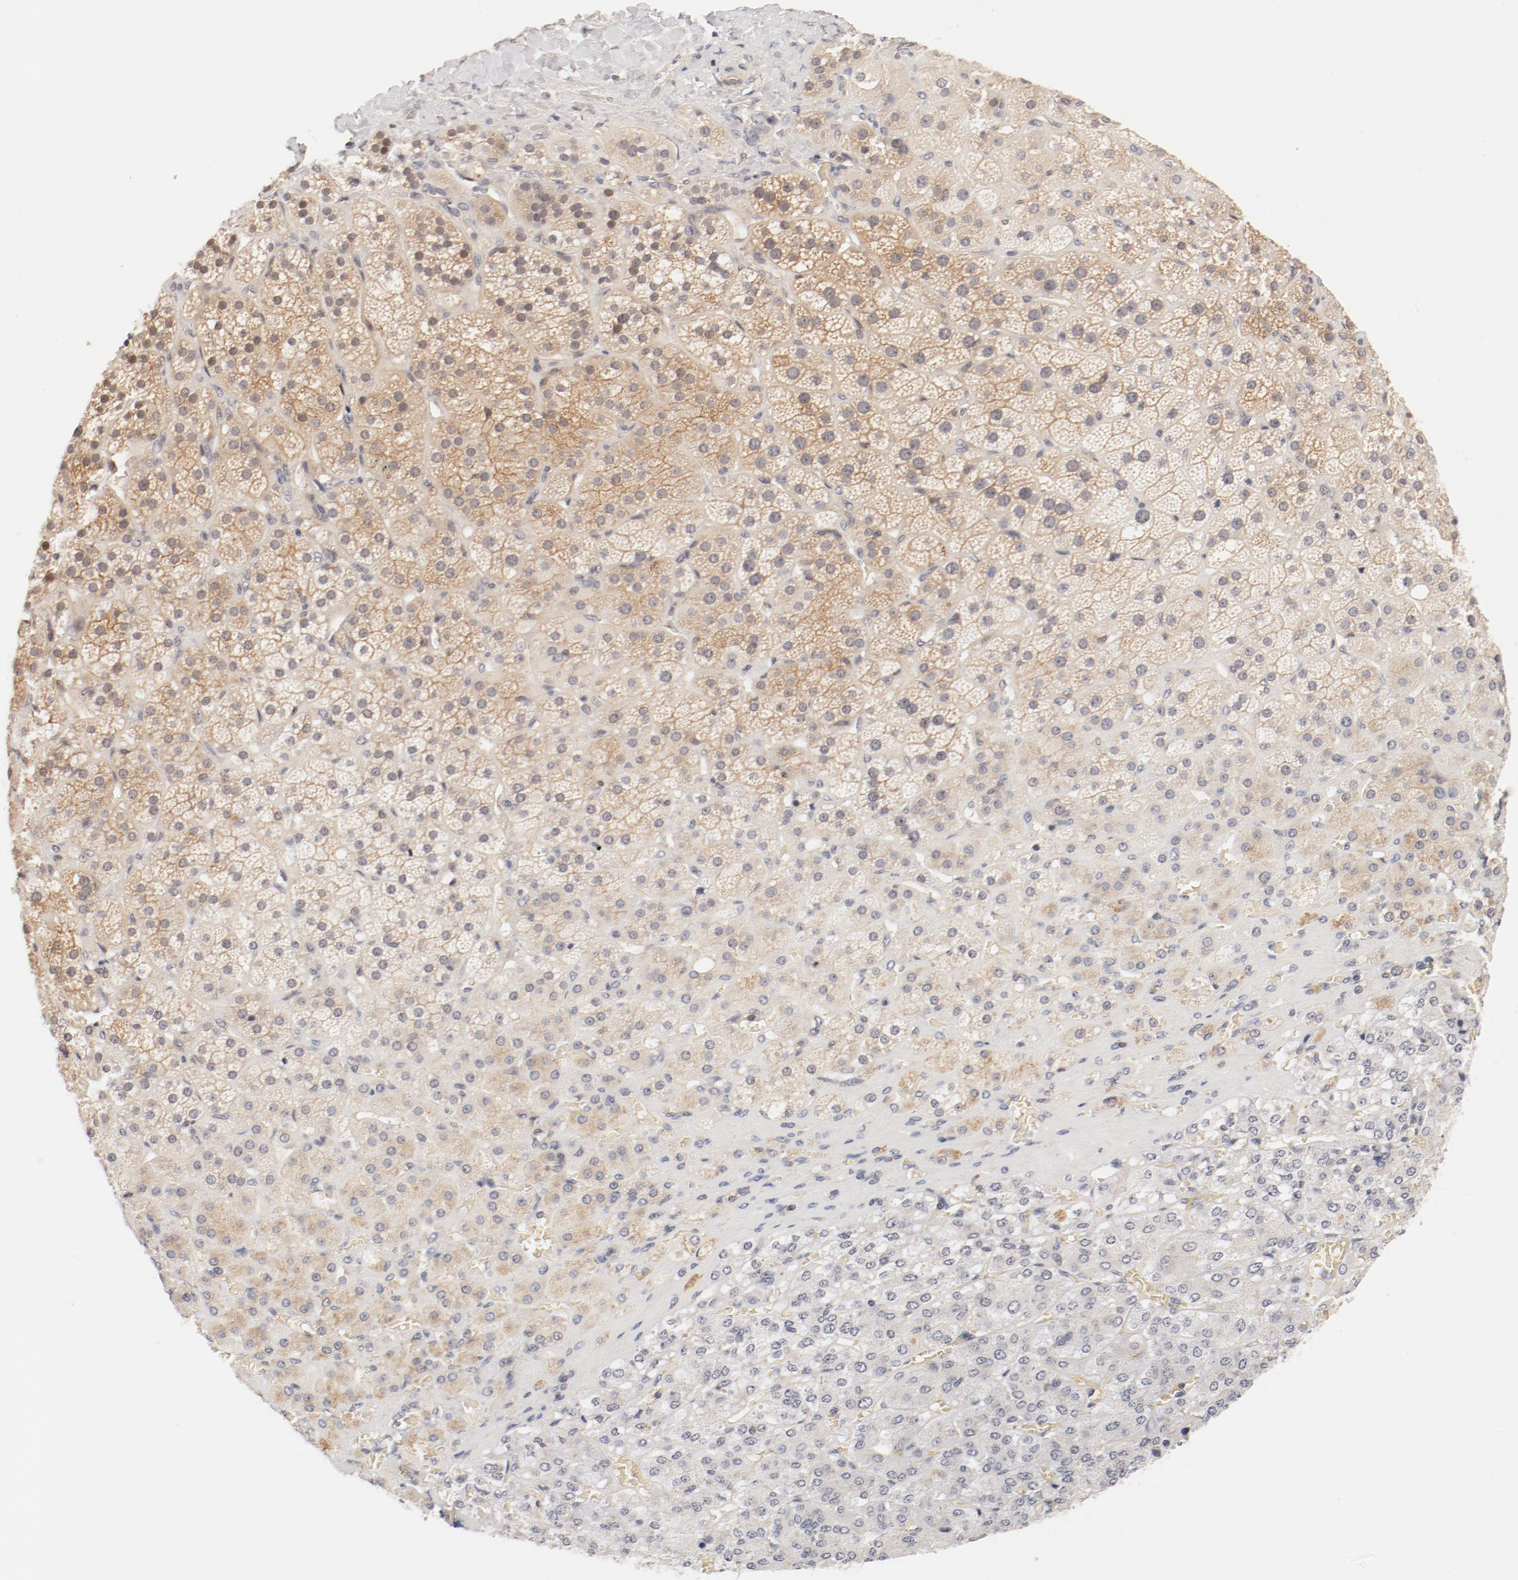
{"staining": {"intensity": "moderate", "quantity": "25%-75%", "location": "cytoplasmic/membranous"}, "tissue": "adrenal gland", "cell_type": "Glandular cells", "image_type": "normal", "snomed": [{"axis": "morphology", "description": "Normal tissue, NOS"}, {"axis": "topography", "description": "Adrenal gland"}], "caption": "Immunohistochemical staining of normal human adrenal gland shows medium levels of moderate cytoplasmic/membranous positivity in about 25%-75% of glandular cells. (DAB (3,3'-diaminobenzidine) = brown stain, brightfield microscopy at high magnification).", "gene": "ZNF267", "patient": {"sex": "female", "age": 71}}